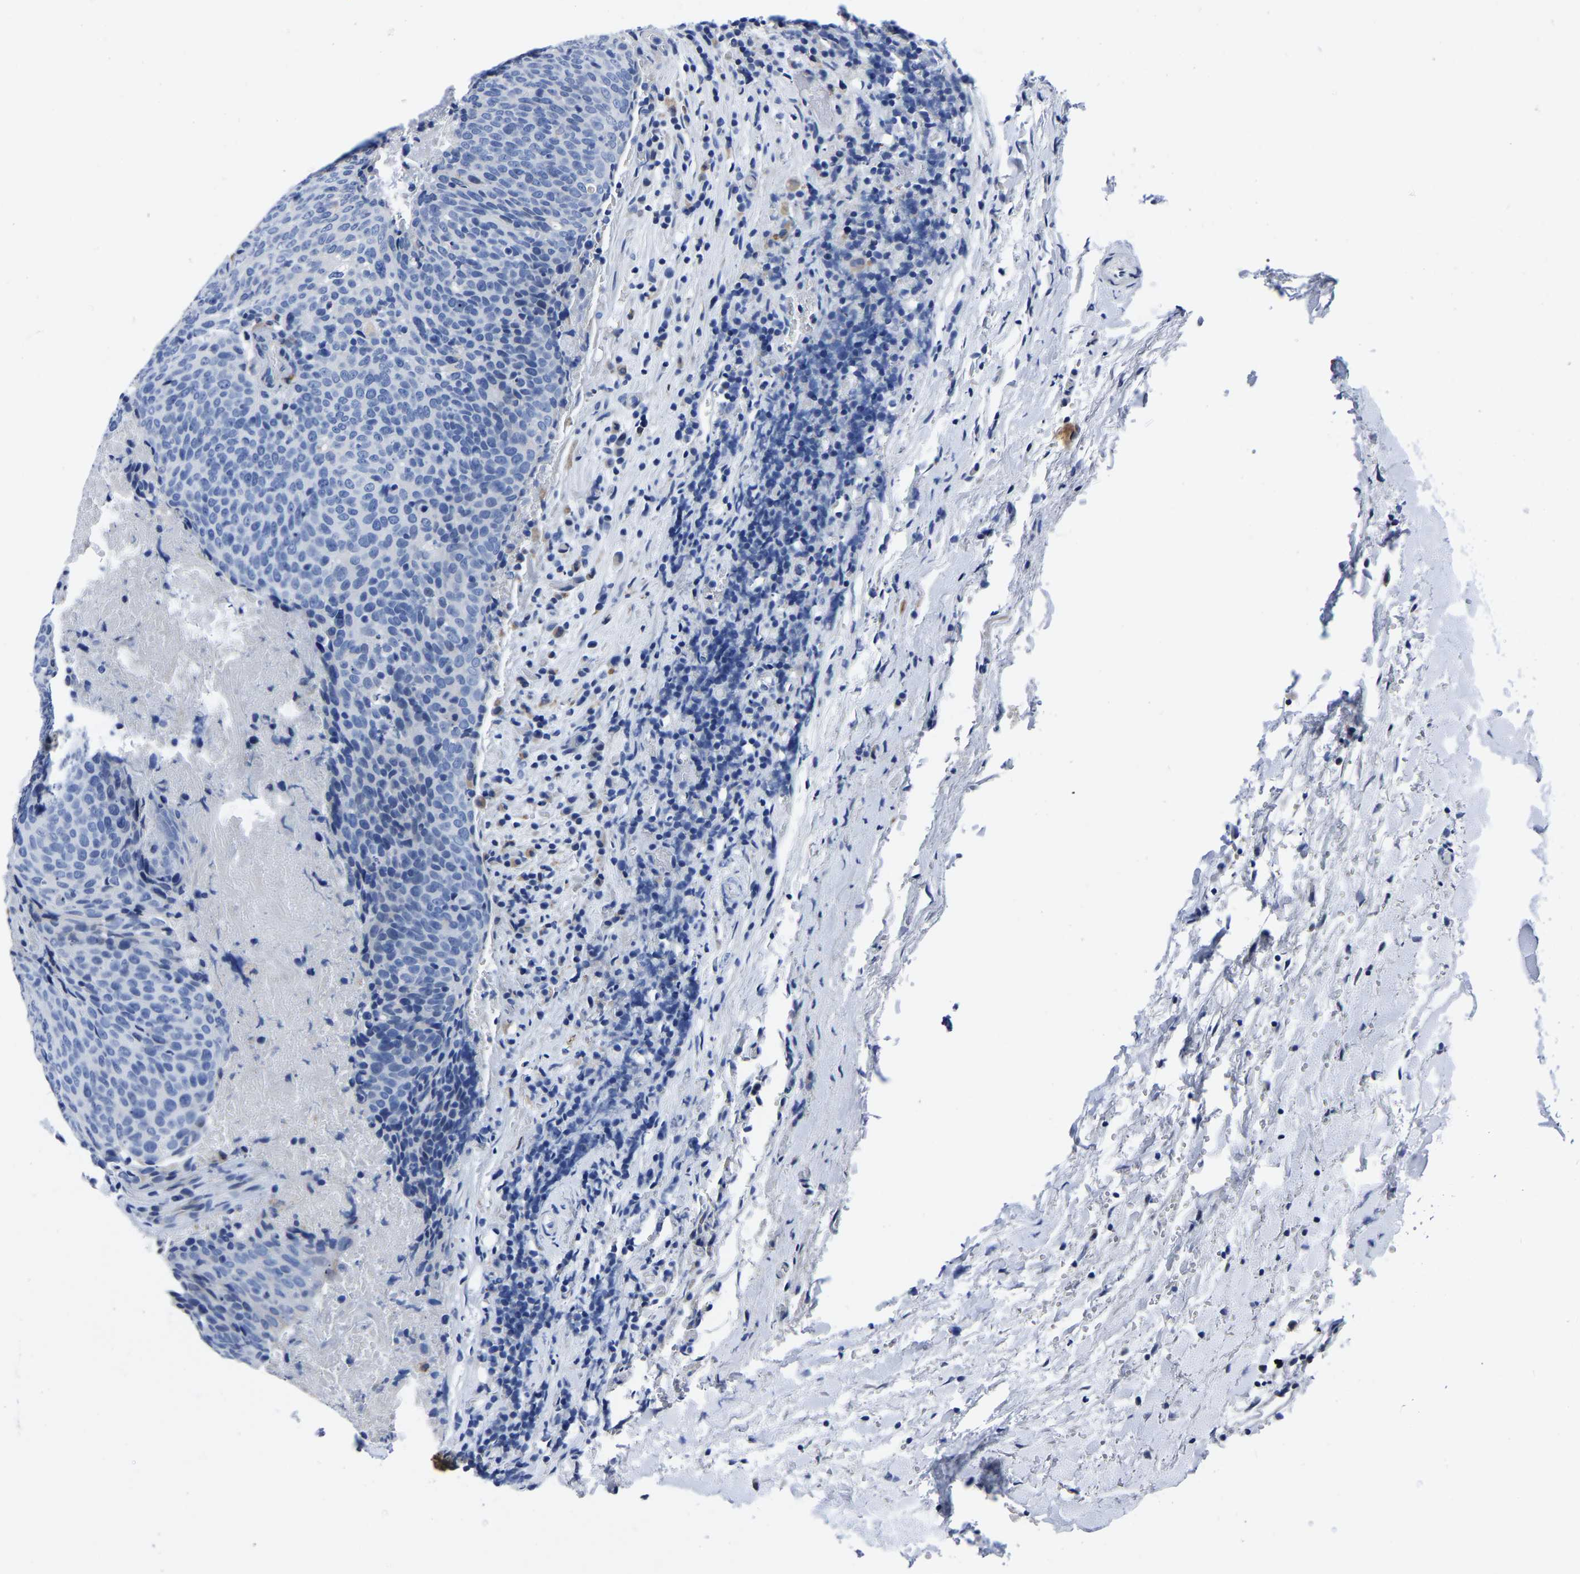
{"staining": {"intensity": "negative", "quantity": "none", "location": "none"}, "tissue": "head and neck cancer", "cell_type": "Tumor cells", "image_type": "cancer", "snomed": [{"axis": "morphology", "description": "Squamous cell carcinoma, NOS"}, {"axis": "morphology", "description": "Squamous cell carcinoma, metastatic, NOS"}, {"axis": "topography", "description": "Lymph node"}, {"axis": "topography", "description": "Head-Neck"}], "caption": "DAB immunohistochemical staining of human head and neck metastatic squamous cell carcinoma demonstrates no significant expression in tumor cells. The staining is performed using DAB brown chromogen with nuclei counter-stained in using hematoxylin.", "gene": "MOV10L1", "patient": {"sex": "male", "age": 62}}